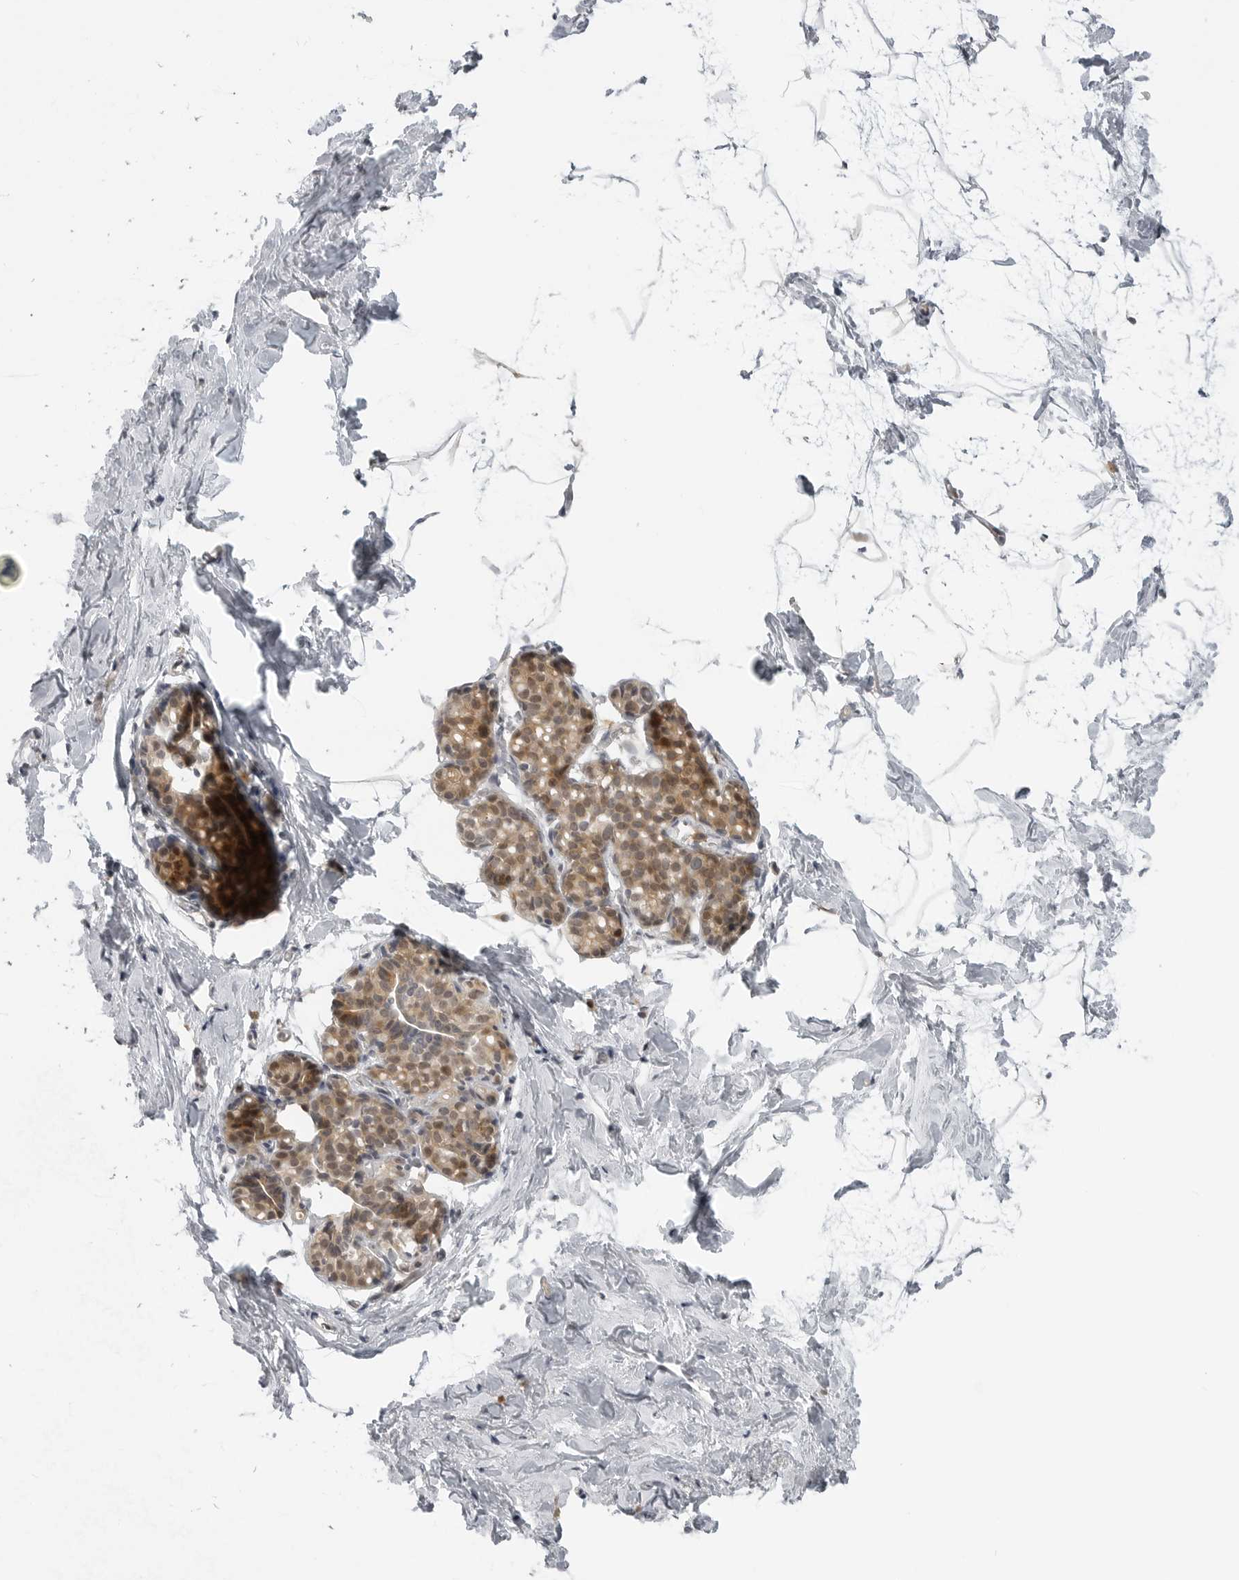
{"staining": {"intensity": "weak", "quantity": ">75%", "location": "nuclear"}, "tissue": "breast", "cell_type": "Adipocytes", "image_type": "normal", "snomed": [{"axis": "morphology", "description": "Normal tissue, NOS"}, {"axis": "topography", "description": "Breast"}], "caption": "The micrograph shows immunohistochemical staining of normal breast. There is weak nuclear positivity is present in about >75% of adipocytes.", "gene": "CTIF", "patient": {"sex": "female", "age": 62}}